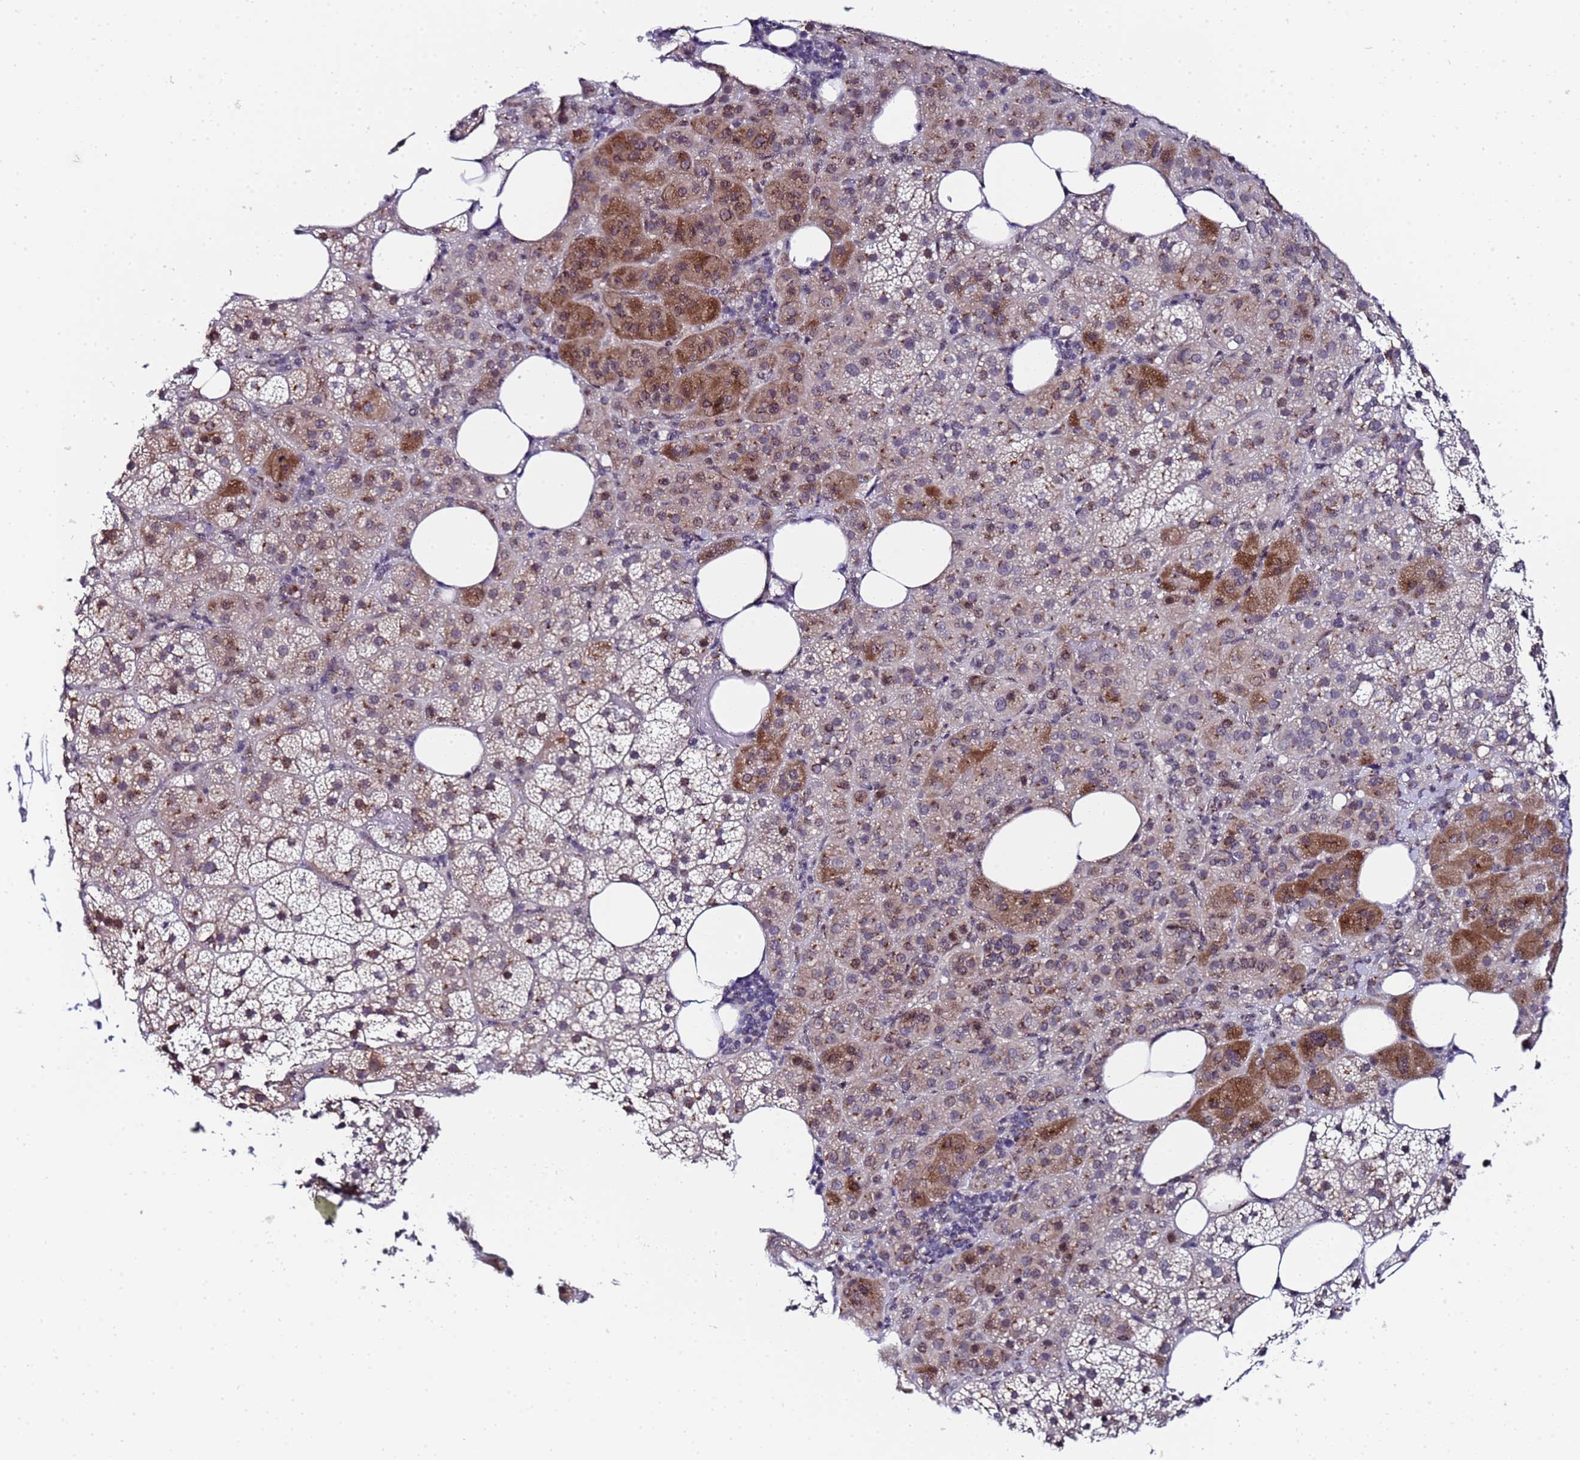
{"staining": {"intensity": "moderate", "quantity": "25%-75%", "location": "cytoplasmic/membranous,nuclear"}, "tissue": "adrenal gland", "cell_type": "Glandular cells", "image_type": "normal", "snomed": [{"axis": "morphology", "description": "Normal tissue, NOS"}, {"axis": "topography", "description": "Adrenal gland"}], "caption": "Moderate cytoplasmic/membranous,nuclear protein positivity is seen in approximately 25%-75% of glandular cells in adrenal gland. Immunohistochemistry stains the protein in brown and the nuclei are stained blue.", "gene": "C19orf47", "patient": {"sex": "female", "age": 59}}